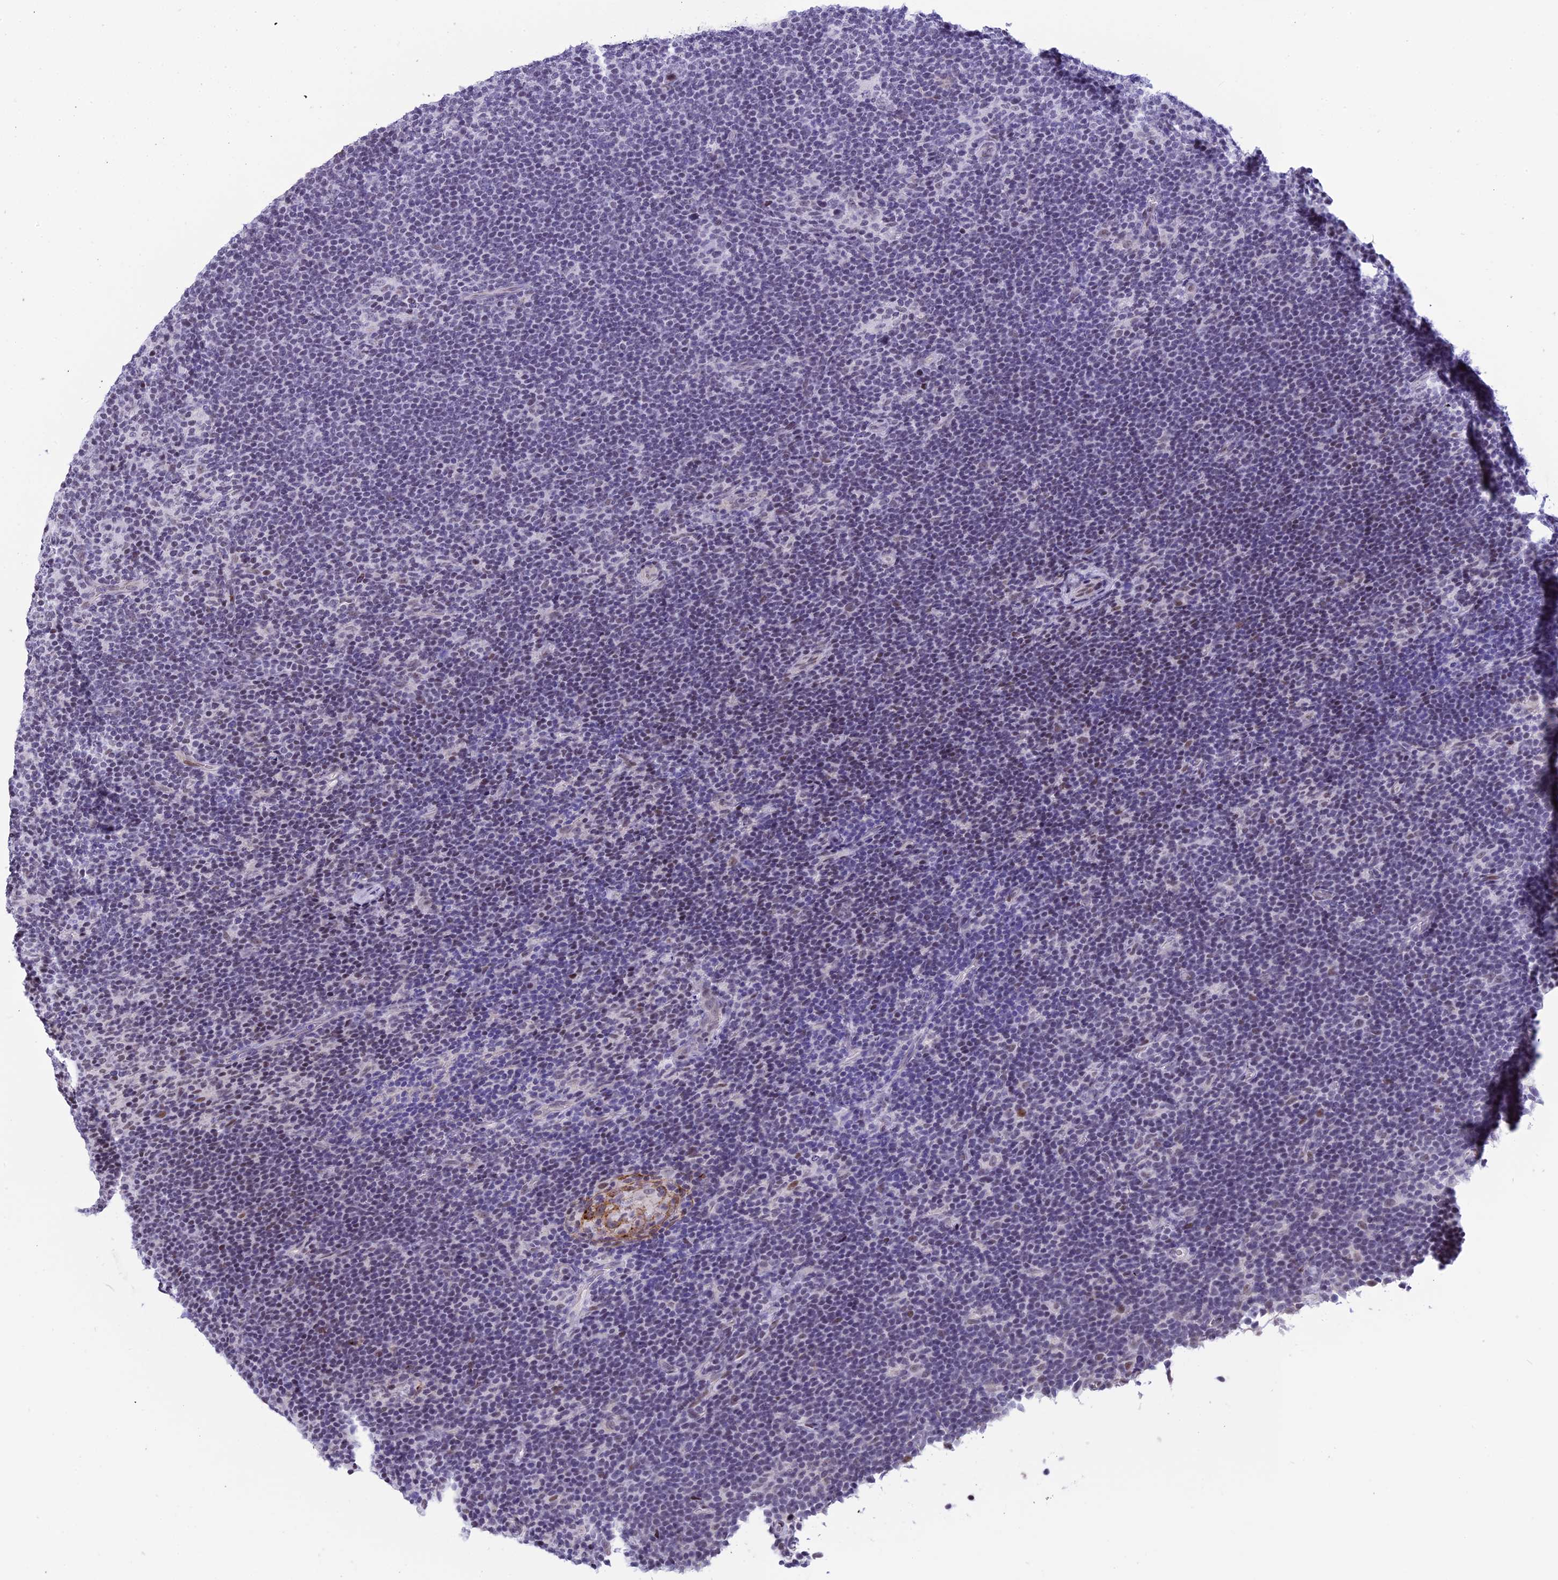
{"staining": {"intensity": "weak", "quantity": "25%-75%", "location": "nuclear"}, "tissue": "lymphoma", "cell_type": "Tumor cells", "image_type": "cancer", "snomed": [{"axis": "morphology", "description": "Hodgkin's disease, NOS"}, {"axis": "topography", "description": "Lymph node"}], "caption": "Tumor cells show low levels of weak nuclear staining in approximately 25%-75% of cells in human lymphoma. (DAB (3,3'-diaminobenzidine) IHC, brown staining for protein, blue staining for nuclei).", "gene": "SPIRE2", "patient": {"sex": "female", "age": 57}}